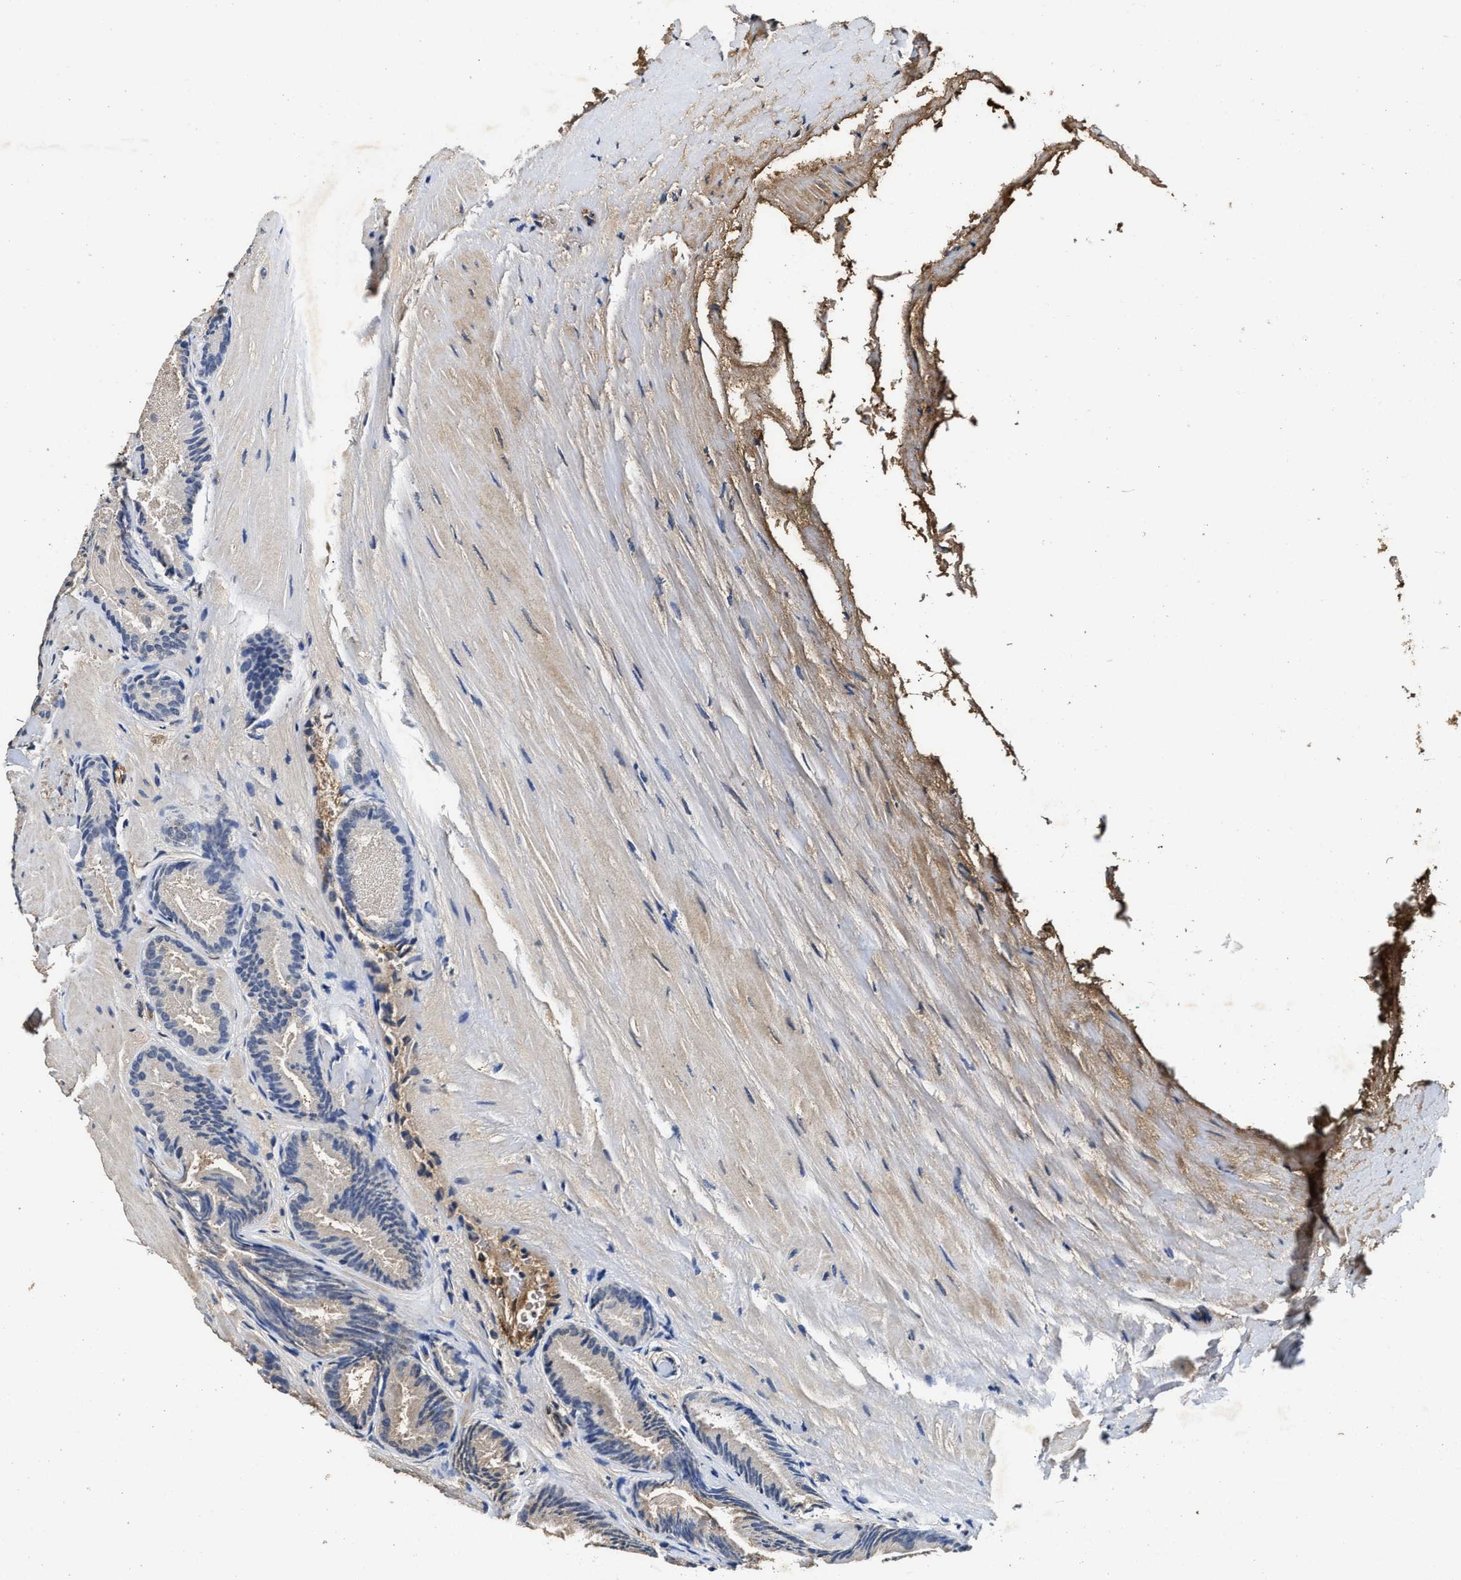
{"staining": {"intensity": "negative", "quantity": "none", "location": "none"}, "tissue": "prostate cancer", "cell_type": "Tumor cells", "image_type": "cancer", "snomed": [{"axis": "morphology", "description": "Adenocarcinoma, Low grade"}, {"axis": "topography", "description": "Prostate"}], "caption": "A high-resolution histopathology image shows IHC staining of adenocarcinoma (low-grade) (prostate), which shows no significant expression in tumor cells.", "gene": "C3", "patient": {"sex": "male", "age": 51}}